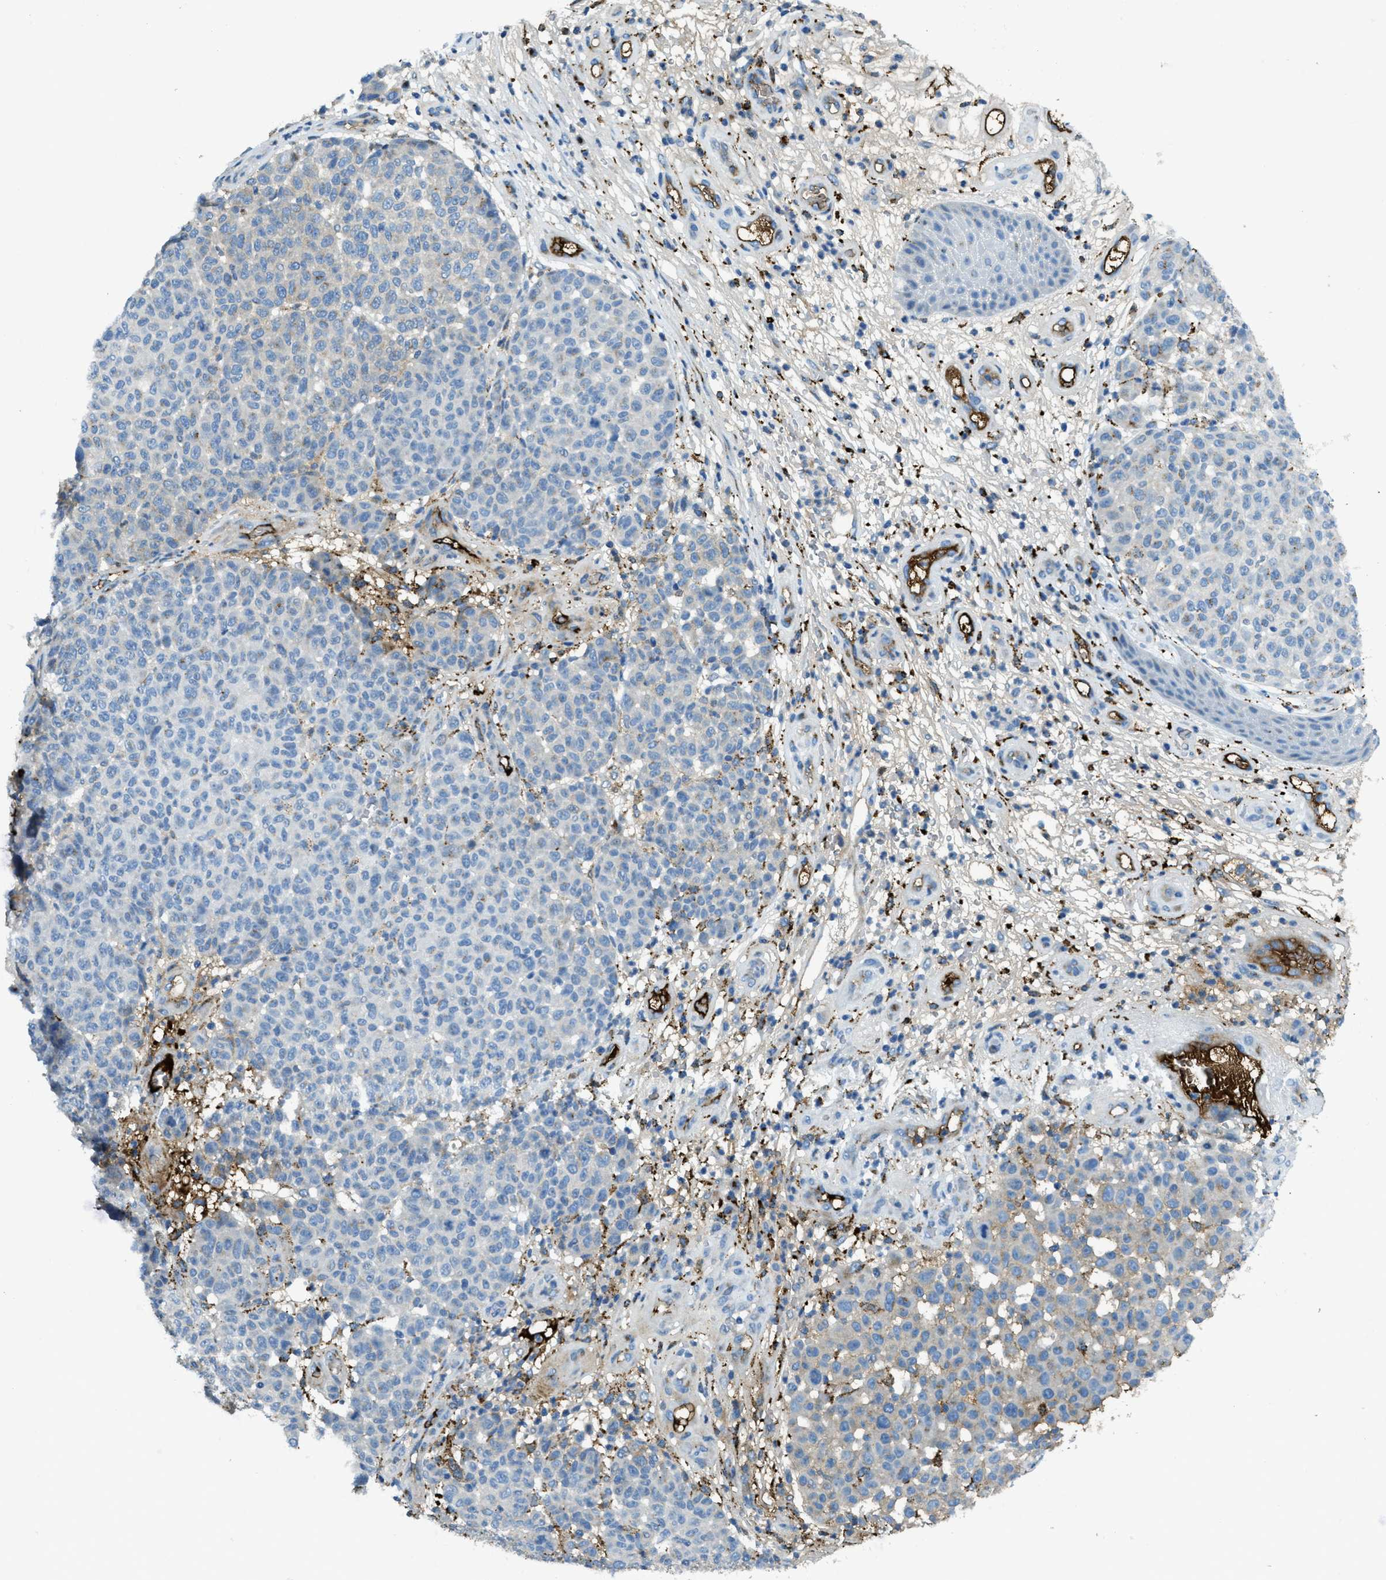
{"staining": {"intensity": "weak", "quantity": "<25%", "location": "cytoplasmic/membranous"}, "tissue": "melanoma", "cell_type": "Tumor cells", "image_type": "cancer", "snomed": [{"axis": "morphology", "description": "Malignant melanoma, NOS"}, {"axis": "topography", "description": "Skin"}], "caption": "Human malignant melanoma stained for a protein using immunohistochemistry (IHC) exhibits no positivity in tumor cells.", "gene": "TRIM59", "patient": {"sex": "male", "age": 59}}